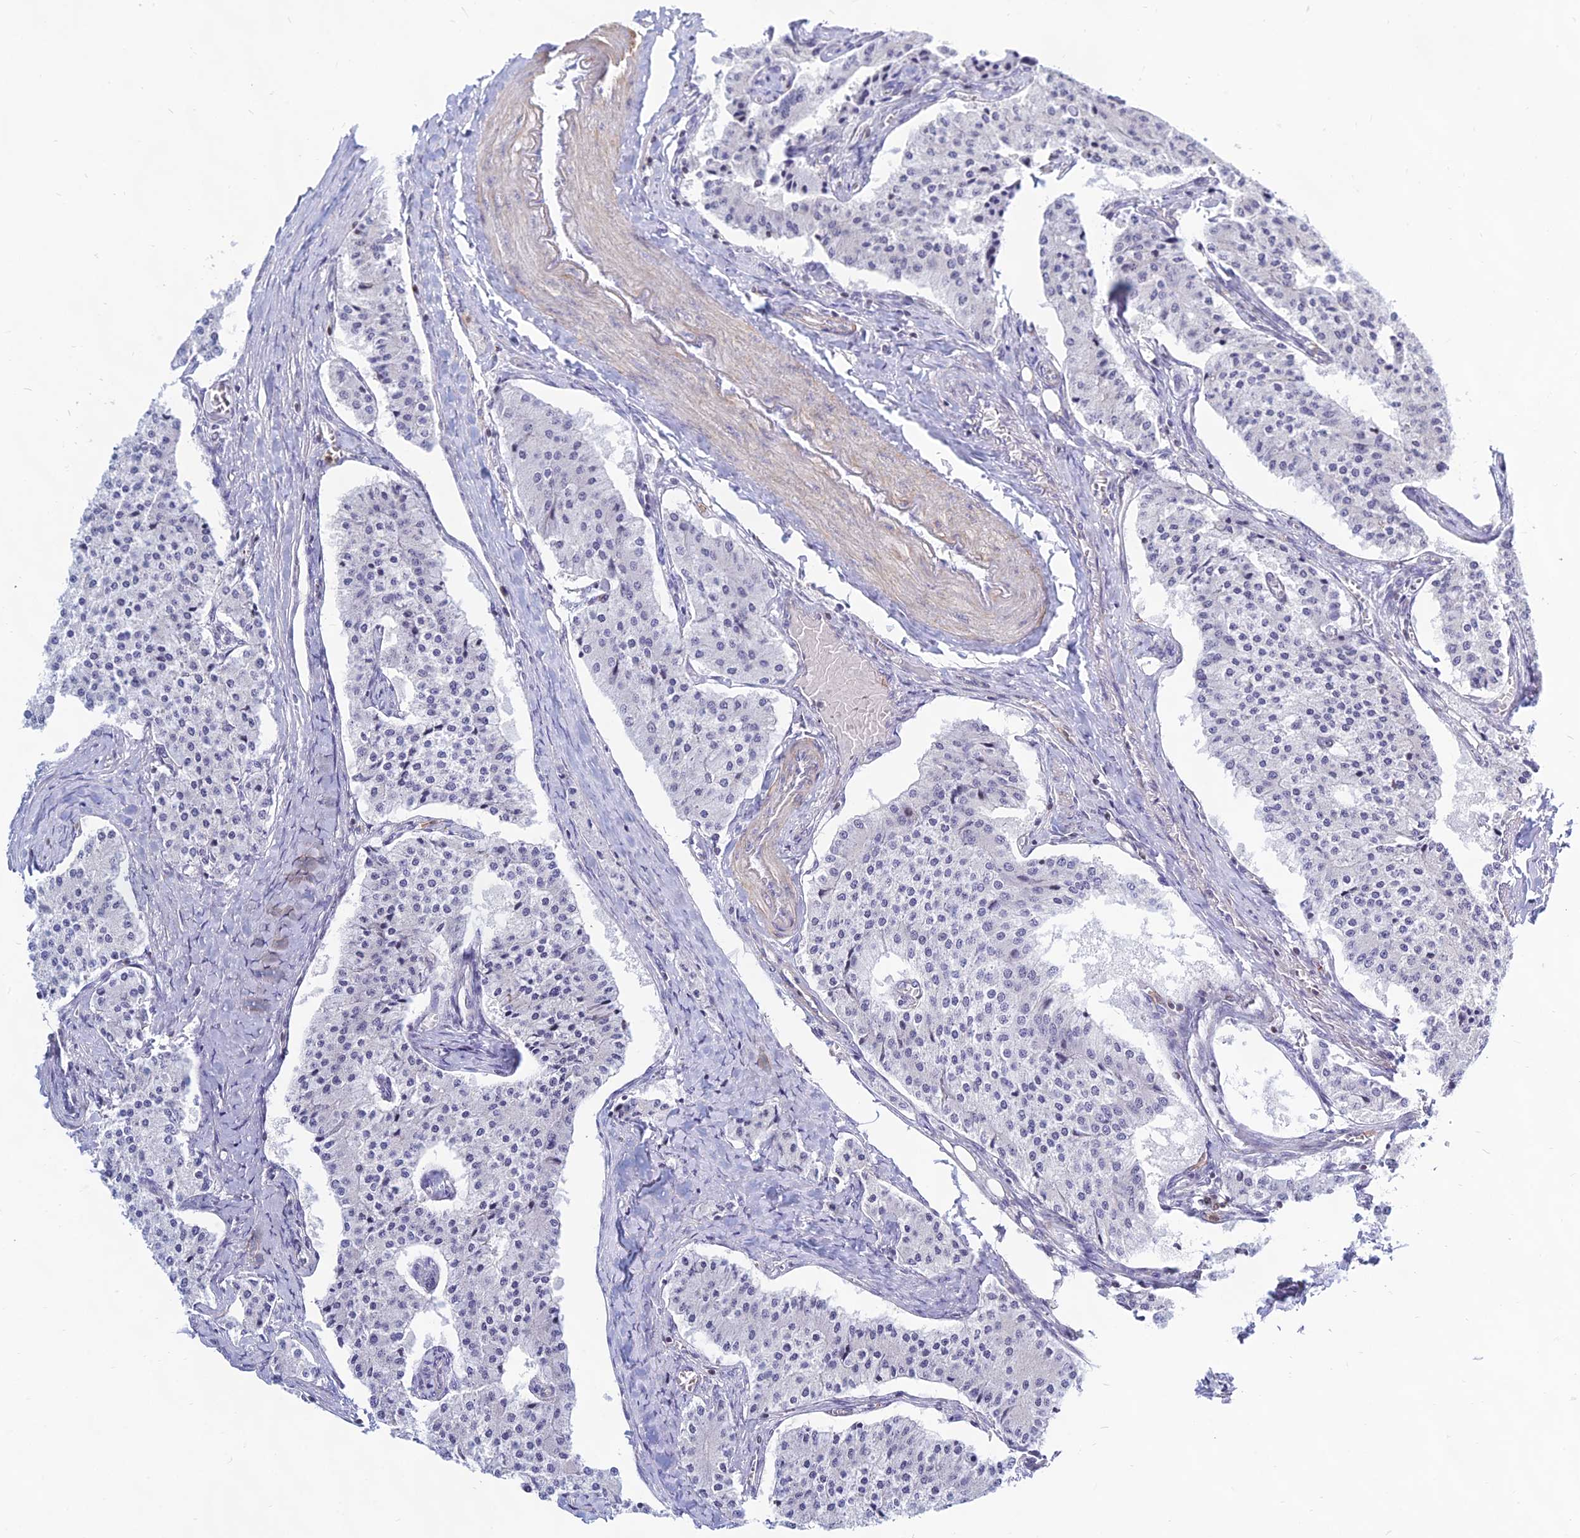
{"staining": {"intensity": "negative", "quantity": "none", "location": "none"}, "tissue": "carcinoid", "cell_type": "Tumor cells", "image_type": "cancer", "snomed": [{"axis": "morphology", "description": "Carcinoid, malignant, NOS"}, {"axis": "topography", "description": "Colon"}], "caption": "IHC photomicrograph of carcinoid stained for a protein (brown), which shows no staining in tumor cells.", "gene": "KRR1", "patient": {"sex": "female", "age": 52}}